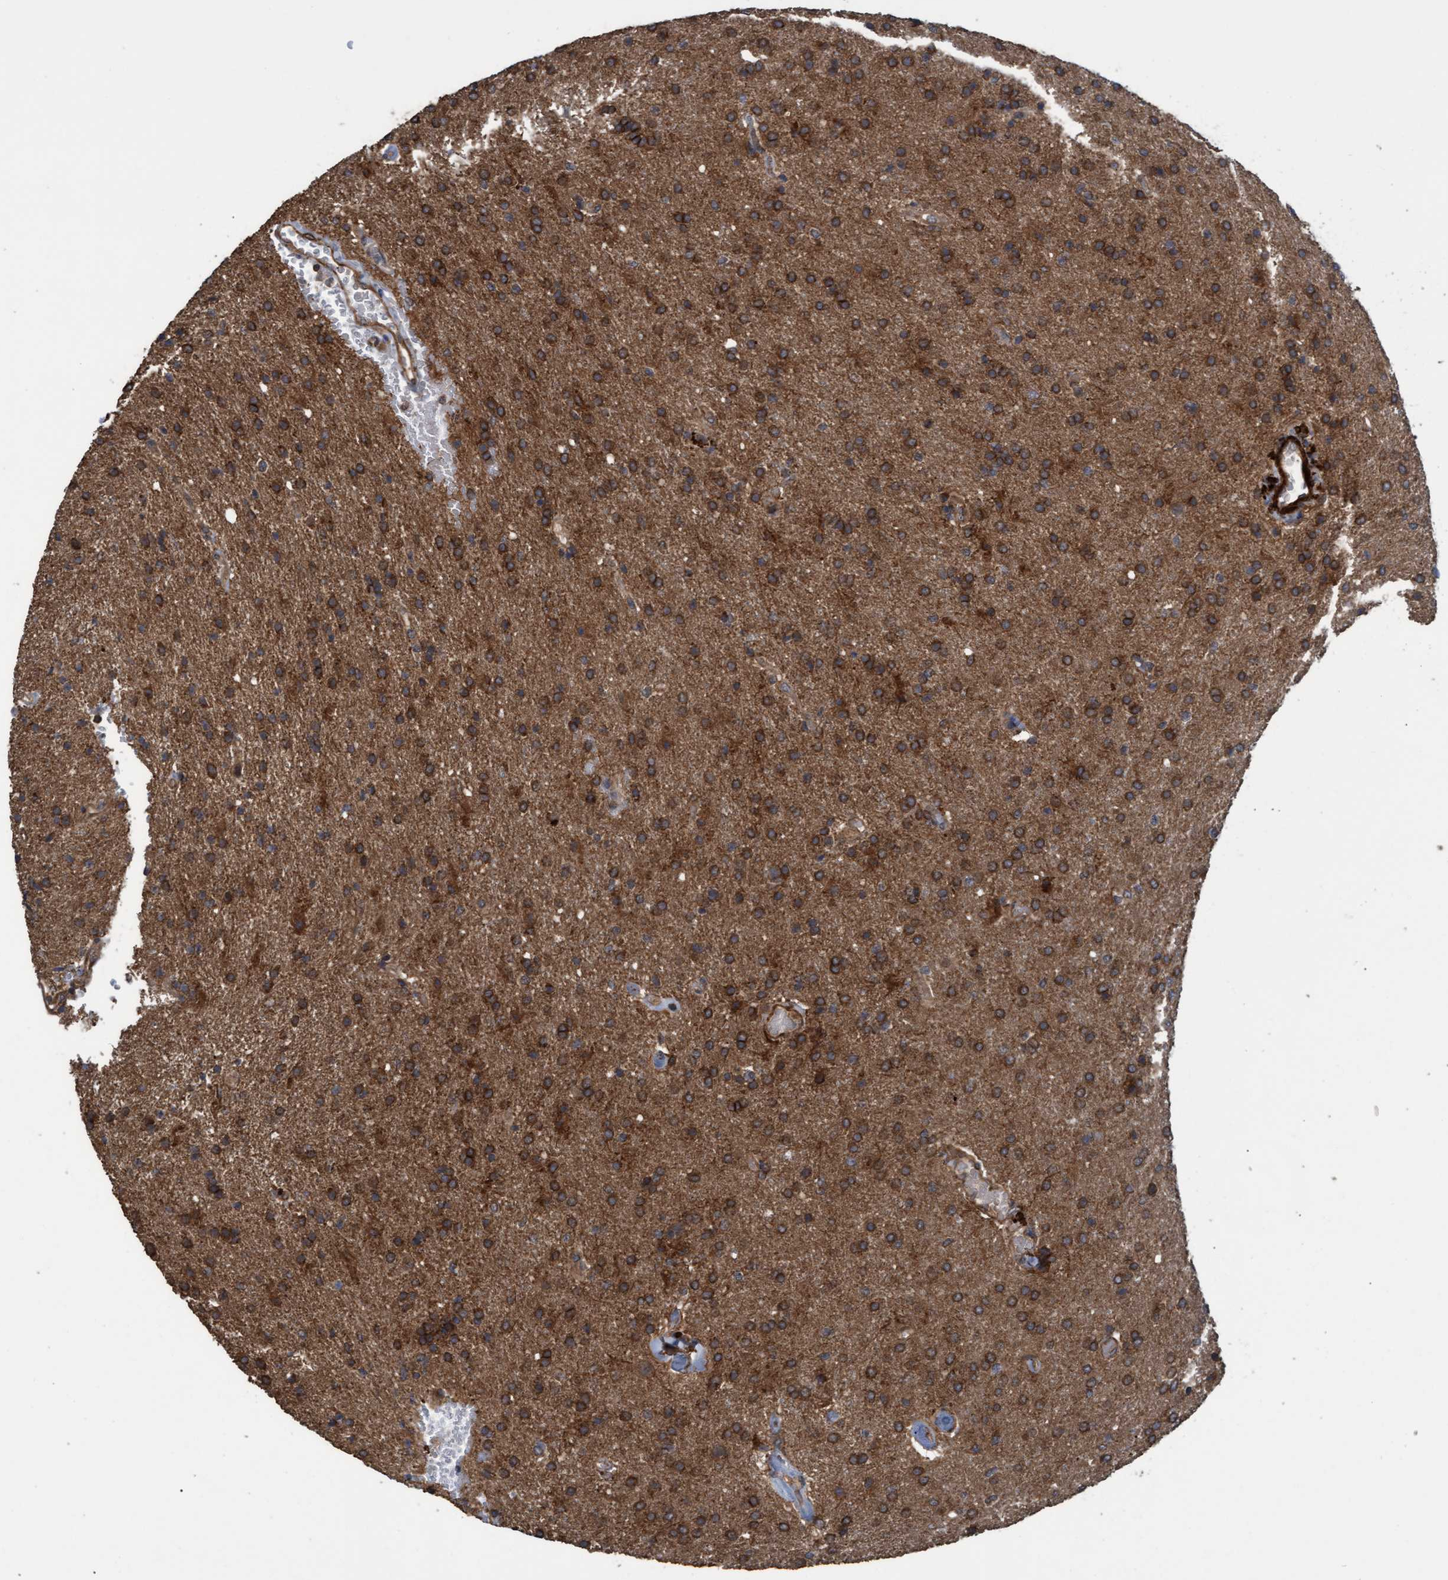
{"staining": {"intensity": "strong", "quantity": ">75%", "location": "cytoplasmic/membranous"}, "tissue": "glioma", "cell_type": "Tumor cells", "image_type": "cancer", "snomed": [{"axis": "morphology", "description": "Glioma, malignant, High grade"}, {"axis": "topography", "description": "Brain"}], "caption": "Immunohistochemistry (DAB) staining of human high-grade glioma (malignant) demonstrates strong cytoplasmic/membranous protein expression in approximately >75% of tumor cells.", "gene": "GGT6", "patient": {"sex": "male", "age": 72}}